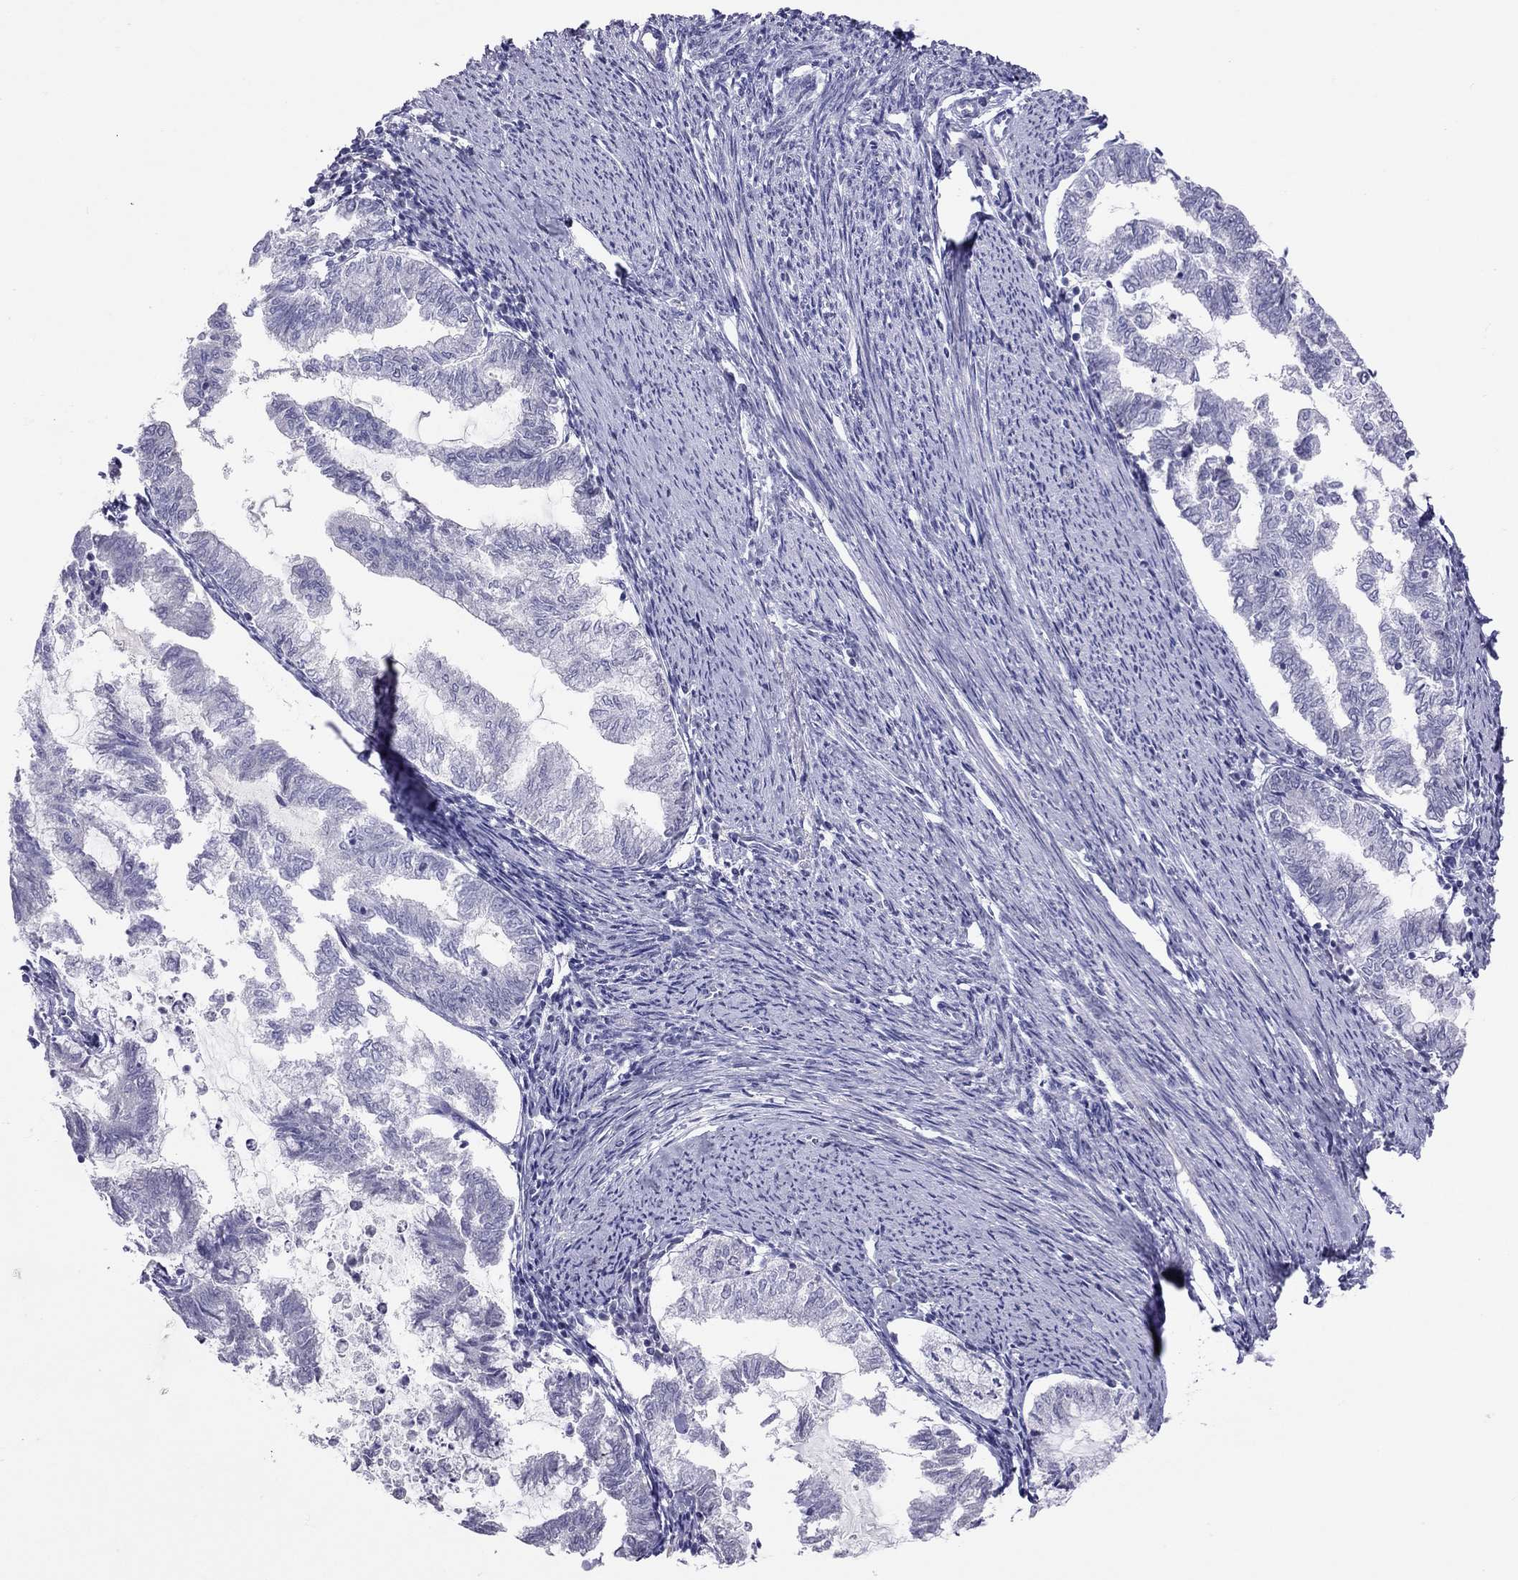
{"staining": {"intensity": "negative", "quantity": "none", "location": "none"}, "tissue": "endometrial cancer", "cell_type": "Tumor cells", "image_type": "cancer", "snomed": [{"axis": "morphology", "description": "Adenocarcinoma, NOS"}, {"axis": "topography", "description": "Endometrium"}], "caption": "There is no significant positivity in tumor cells of adenocarcinoma (endometrial).", "gene": "JHY", "patient": {"sex": "female", "age": 79}}